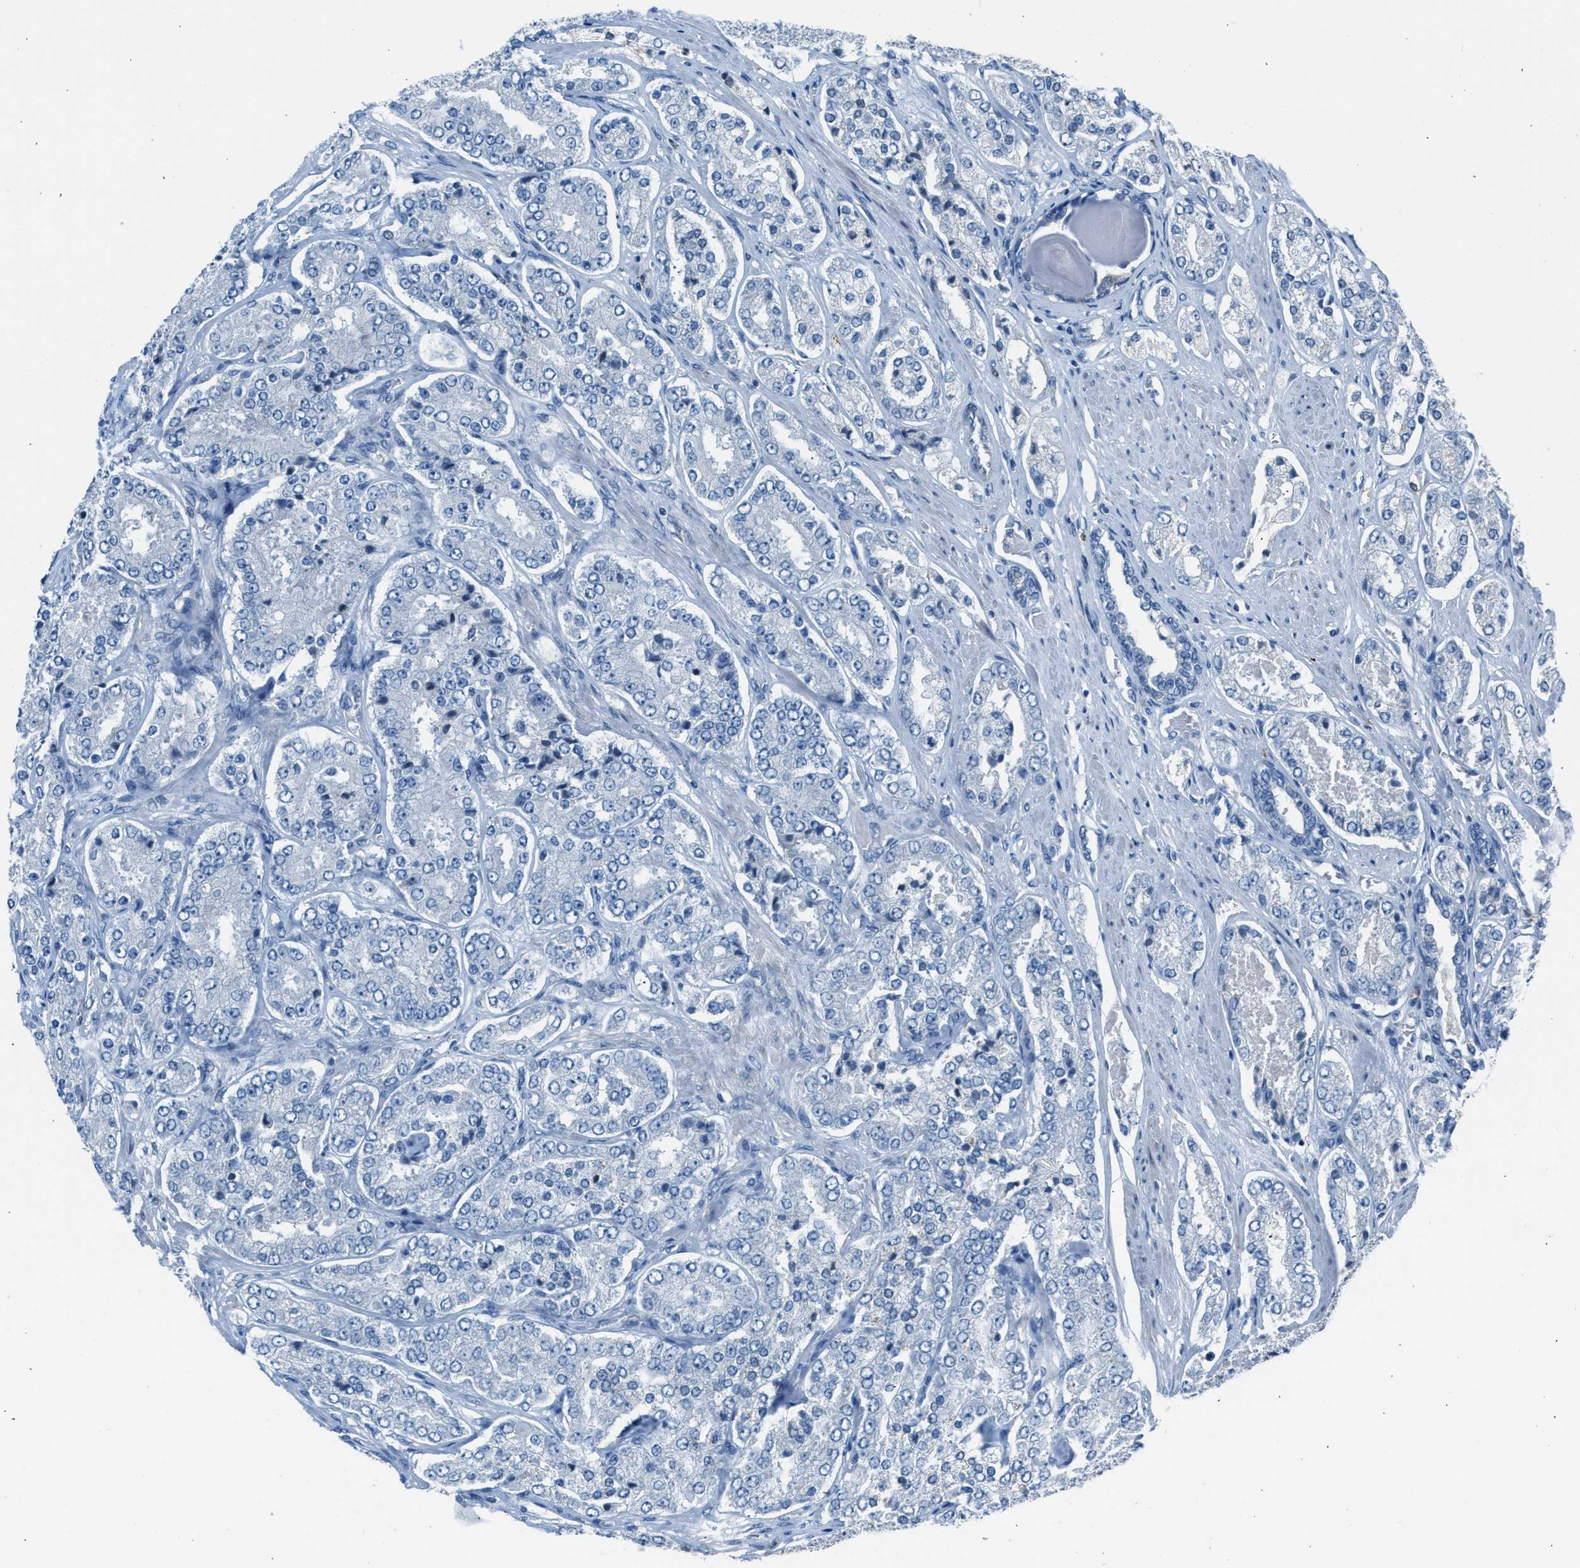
{"staining": {"intensity": "negative", "quantity": "none", "location": "none"}, "tissue": "prostate cancer", "cell_type": "Tumor cells", "image_type": "cancer", "snomed": [{"axis": "morphology", "description": "Adenocarcinoma, High grade"}, {"axis": "topography", "description": "Prostate"}], "caption": "There is no significant staining in tumor cells of prostate cancer (adenocarcinoma (high-grade)).", "gene": "RNF41", "patient": {"sex": "male", "age": 65}}